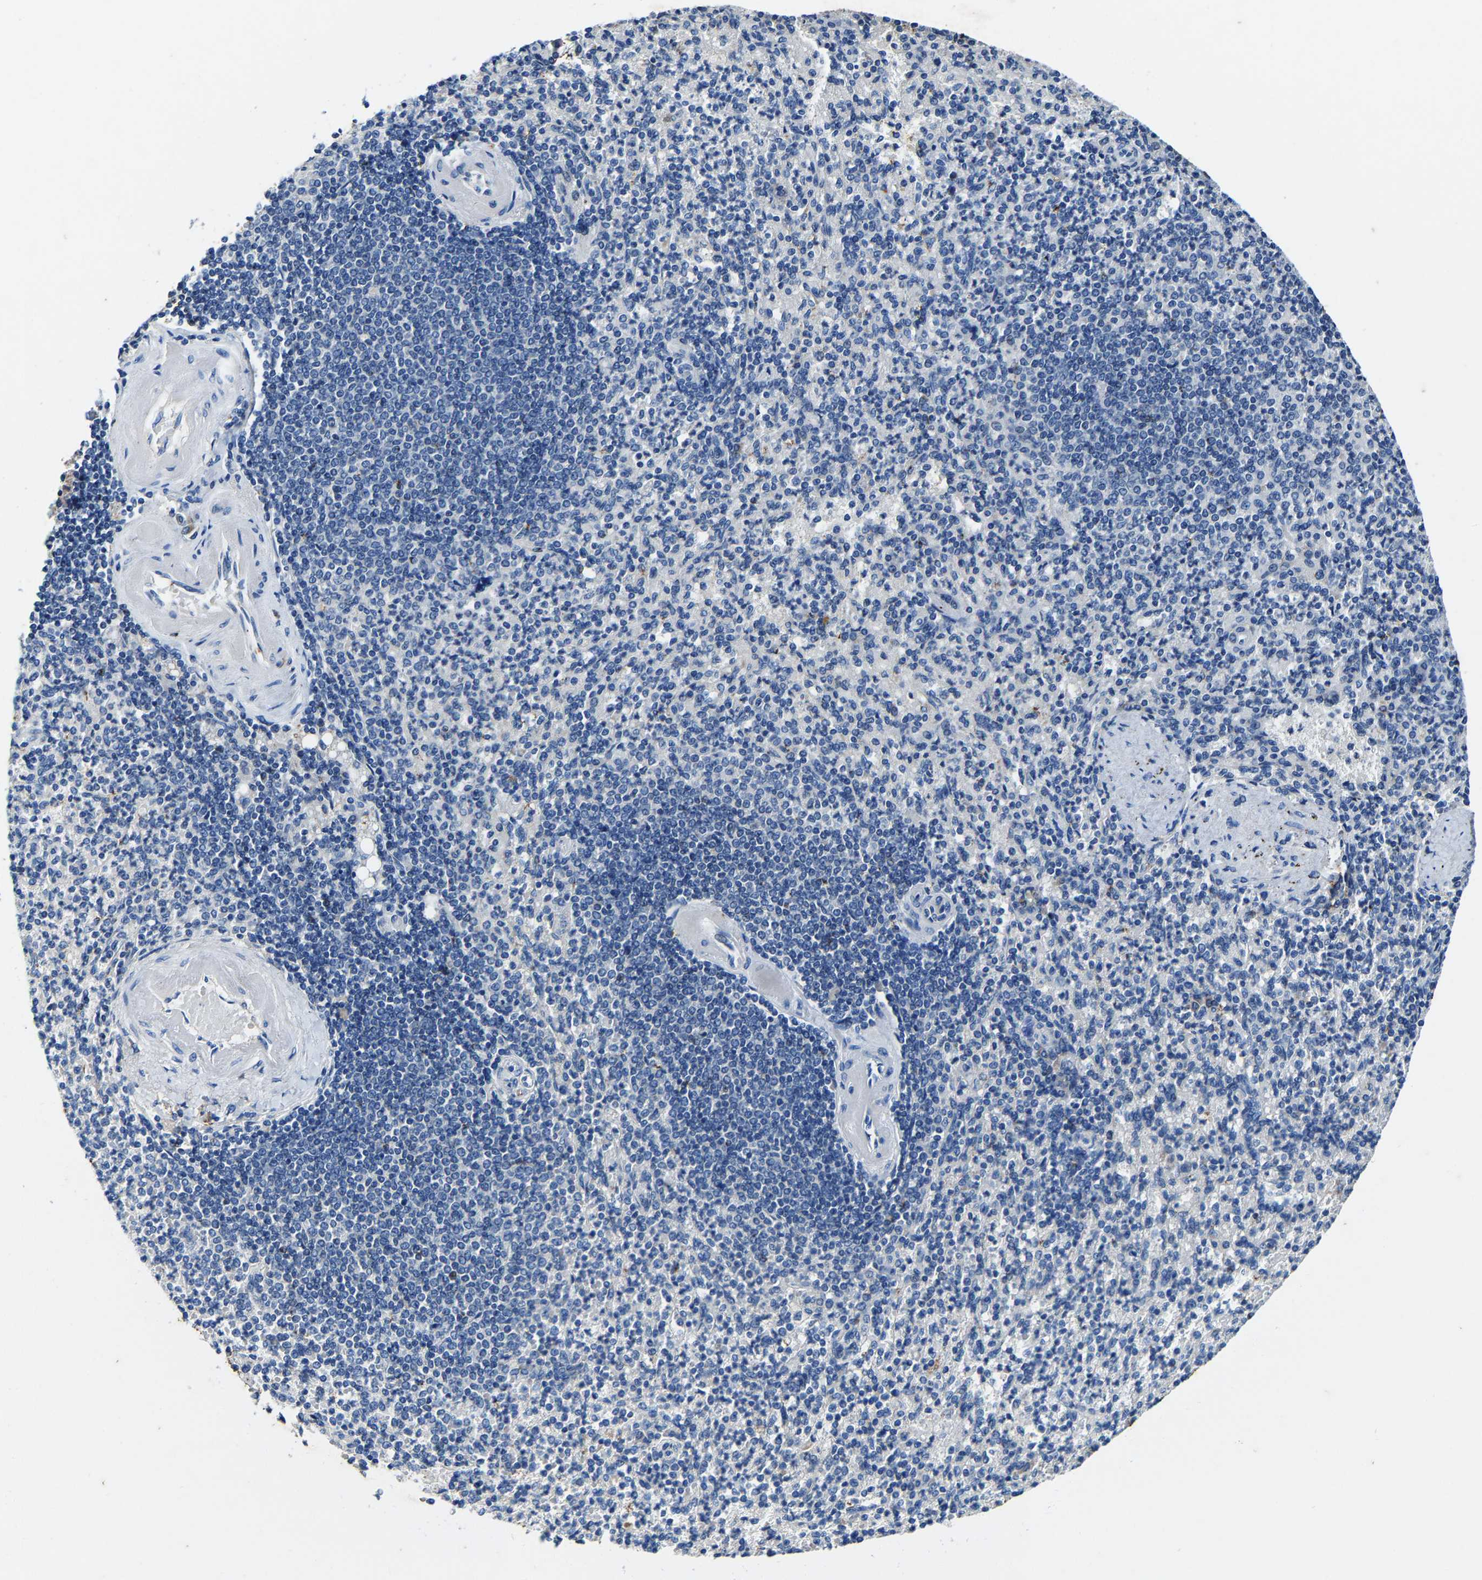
{"staining": {"intensity": "negative", "quantity": "none", "location": "none"}, "tissue": "spleen", "cell_type": "Cells in red pulp", "image_type": "normal", "snomed": [{"axis": "morphology", "description": "Normal tissue, NOS"}, {"axis": "topography", "description": "Spleen"}], "caption": "IHC histopathology image of unremarkable spleen: human spleen stained with DAB exhibits no significant protein positivity in cells in red pulp.", "gene": "SLC25A25", "patient": {"sex": "female", "age": 74}}